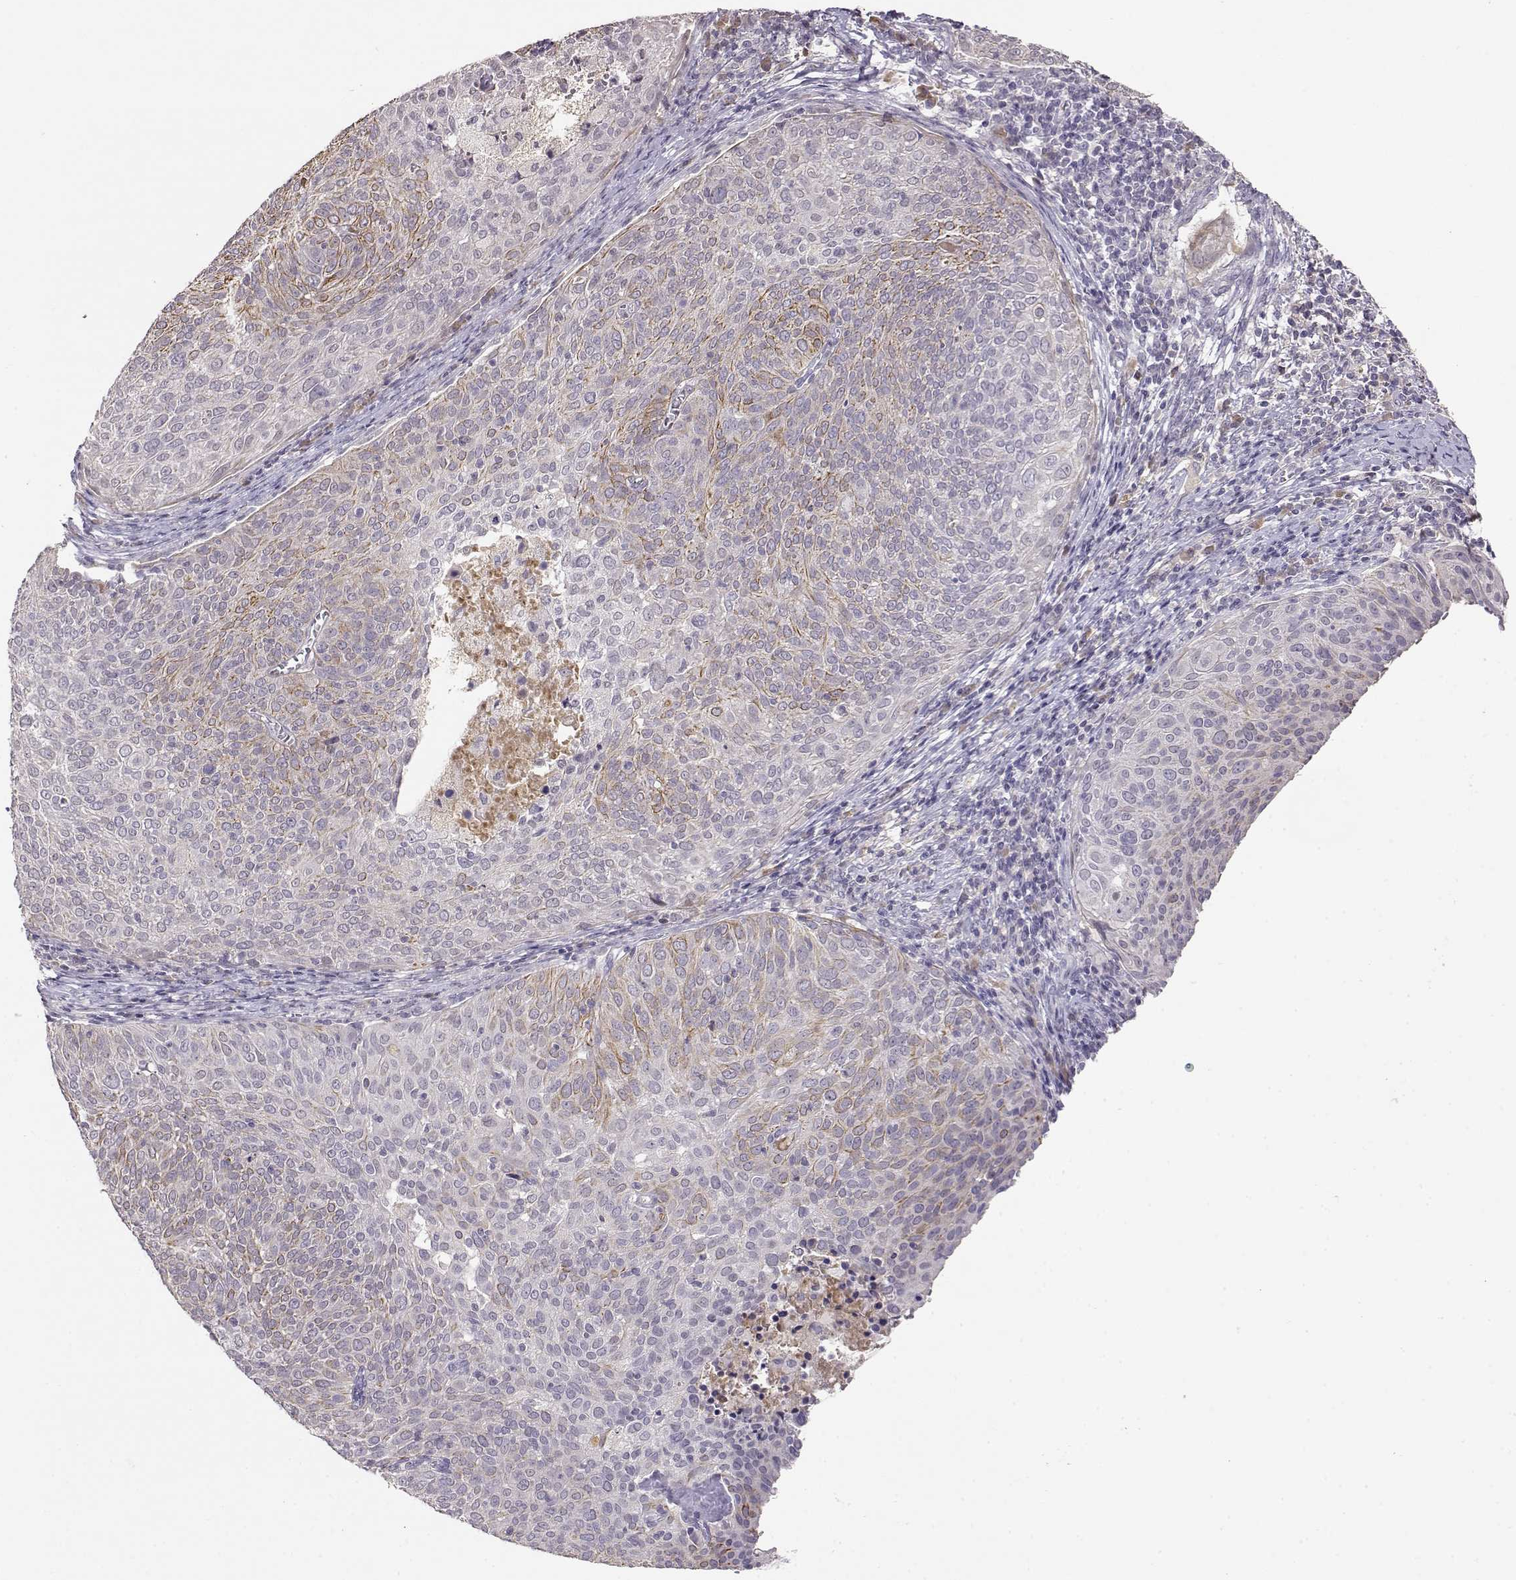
{"staining": {"intensity": "moderate", "quantity": "<25%", "location": "cytoplasmic/membranous"}, "tissue": "cervical cancer", "cell_type": "Tumor cells", "image_type": "cancer", "snomed": [{"axis": "morphology", "description": "Squamous cell carcinoma, NOS"}, {"axis": "topography", "description": "Cervix"}], "caption": "A photomicrograph of human cervical cancer stained for a protein reveals moderate cytoplasmic/membranous brown staining in tumor cells.", "gene": "TACR1", "patient": {"sex": "female", "age": 39}}